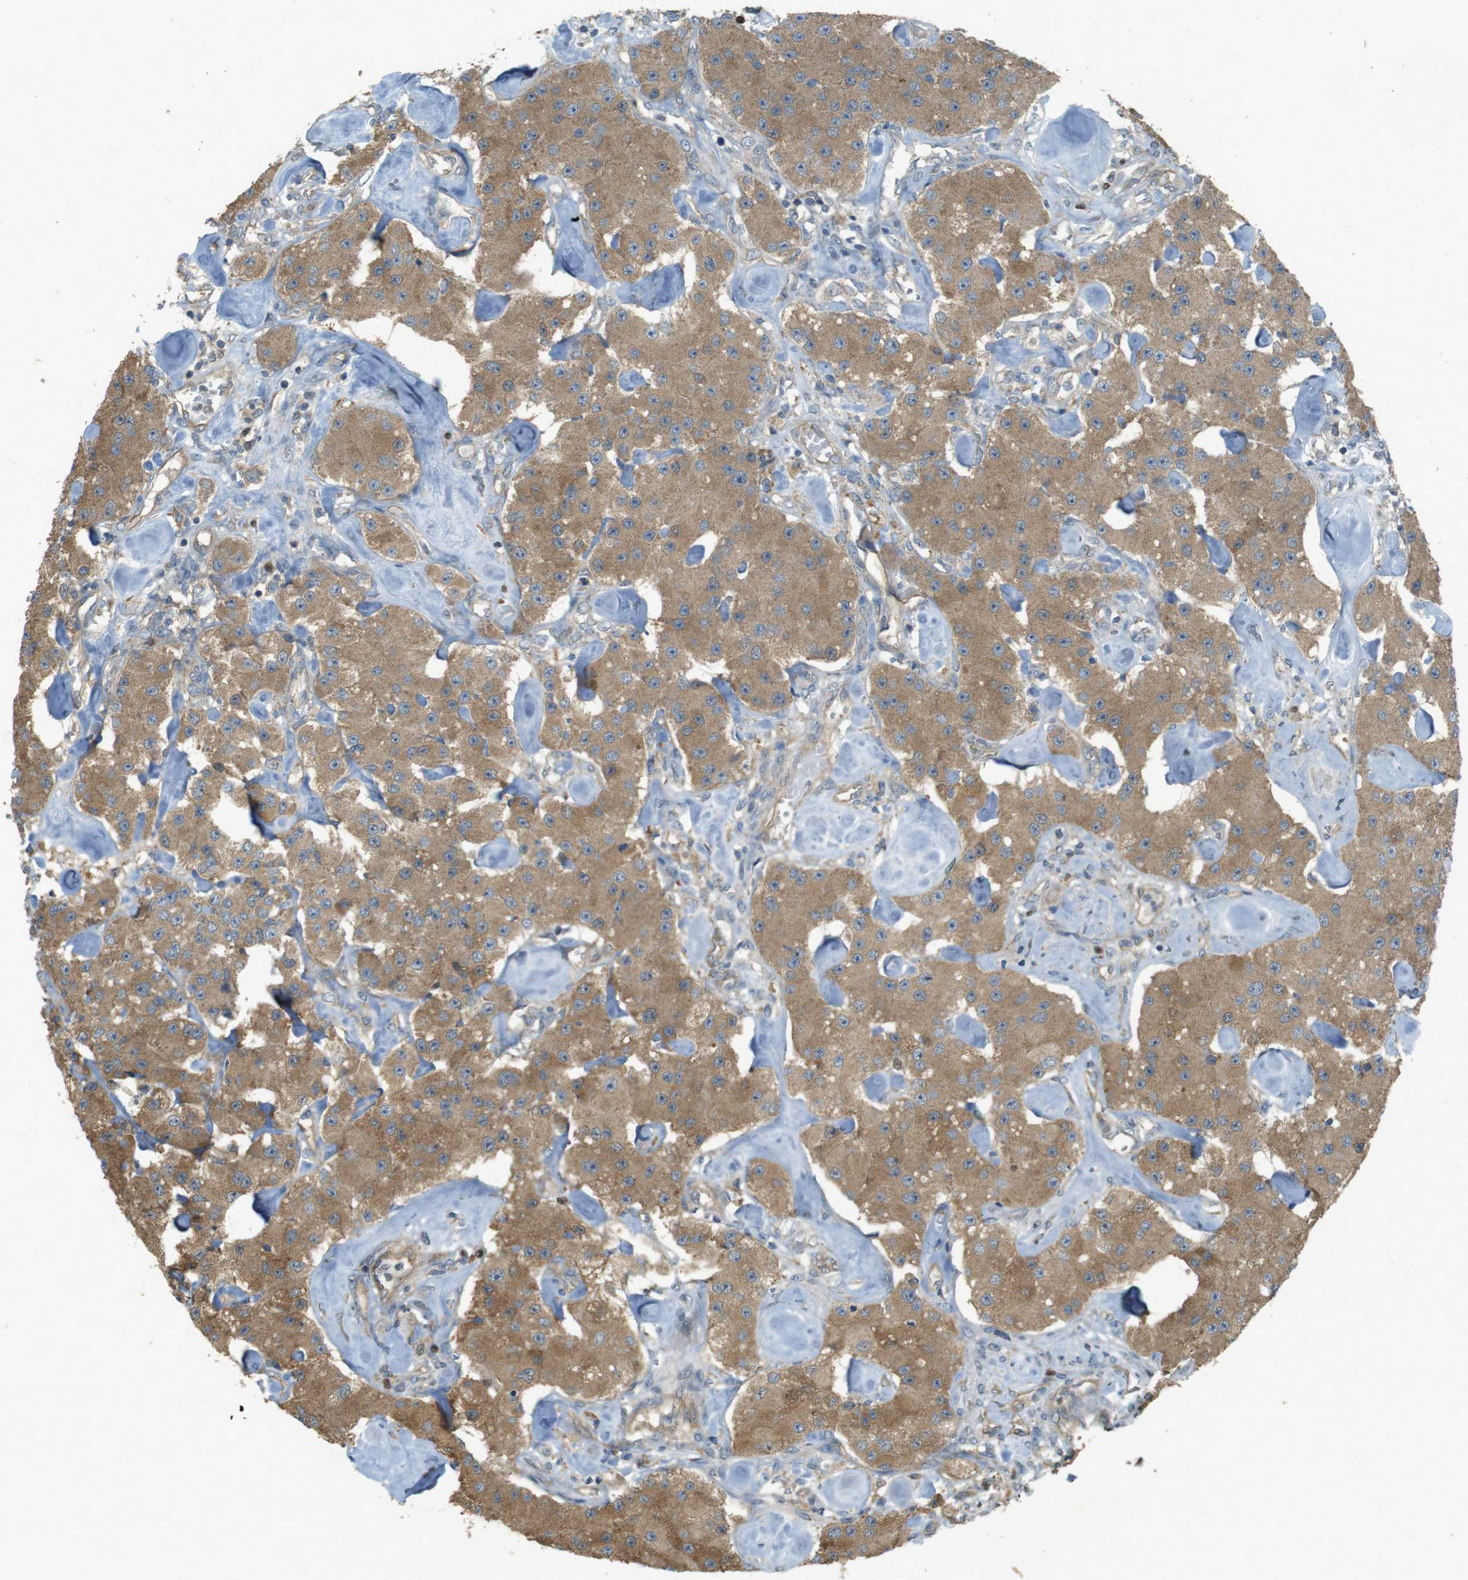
{"staining": {"intensity": "moderate", "quantity": ">75%", "location": "cytoplasmic/membranous"}, "tissue": "carcinoid", "cell_type": "Tumor cells", "image_type": "cancer", "snomed": [{"axis": "morphology", "description": "Carcinoid, malignant, NOS"}, {"axis": "topography", "description": "Pancreas"}], "caption": "IHC (DAB) staining of carcinoid shows moderate cytoplasmic/membranous protein positivity in about >75% of tumor cells. Nuclei are stained in blue.", "gene": "ZDHHC20", "patient": {"sex": "male", "age": 41}}